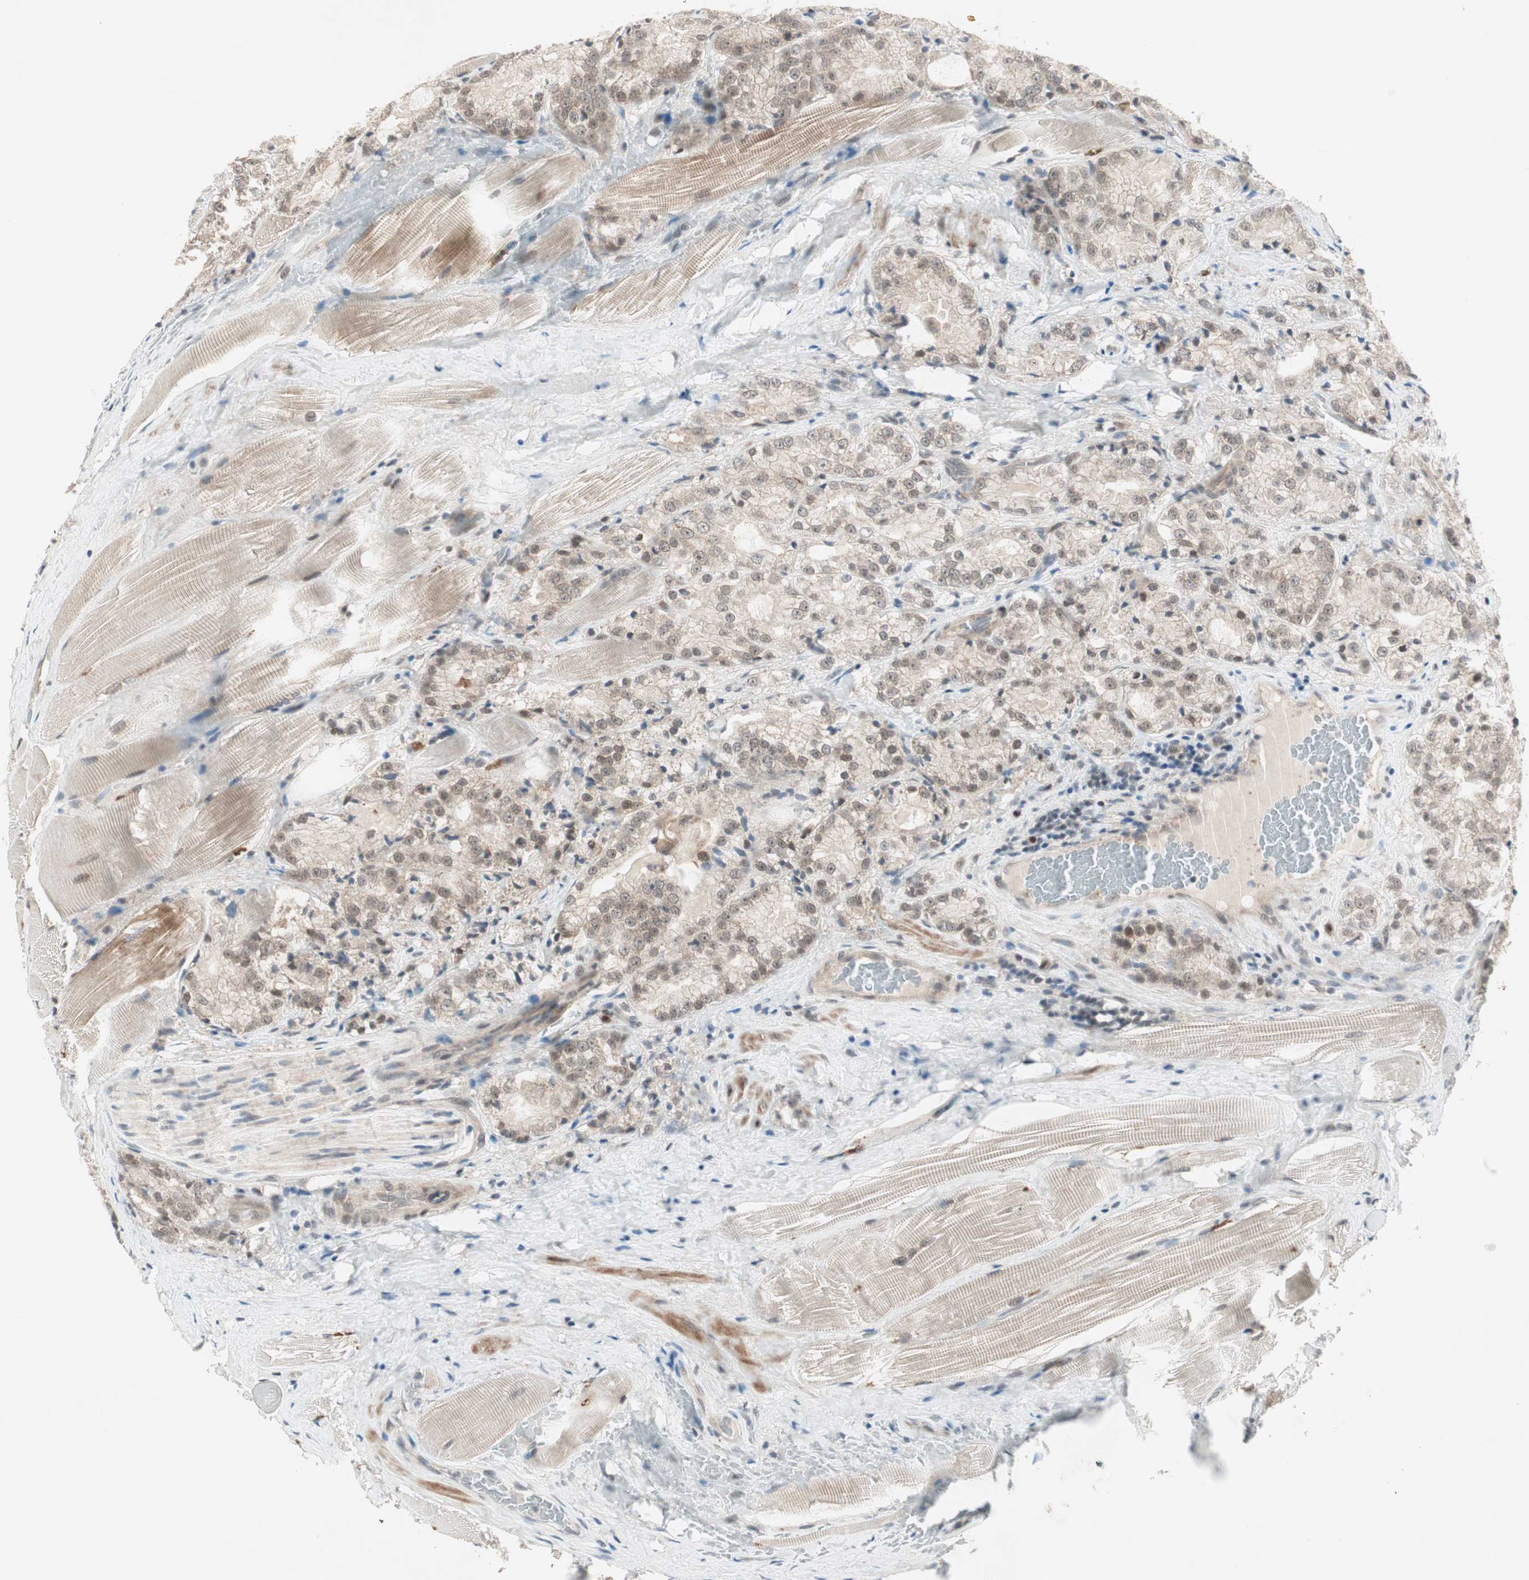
{"staining": {"intensity": "weak", "quantity": "25%-75%", "location": "cytoplasmic/membranous,nuclear"}, "tissue": "prostate cancer", "cell_type": "Tumor cells", "image_type": "cancer", "snomed": [{"axis": "morphology", "description": "Adenocarcinoma, High grade"}, {"axis": "topography", "description": "Prostate"}], "caption": "The histopathology image exhibits staining of prostate high-grade adenocarcinoma, revealing weak cytoplasmic/membranous and nuclear protein positivity (brown color) within tumor cells. Immunohistochemistry (ihc) stains the protein of interest in brown and the nuclei are stained blue.", "gene": "PGBD1", "patient": {"sex": "male", "age": 73}}